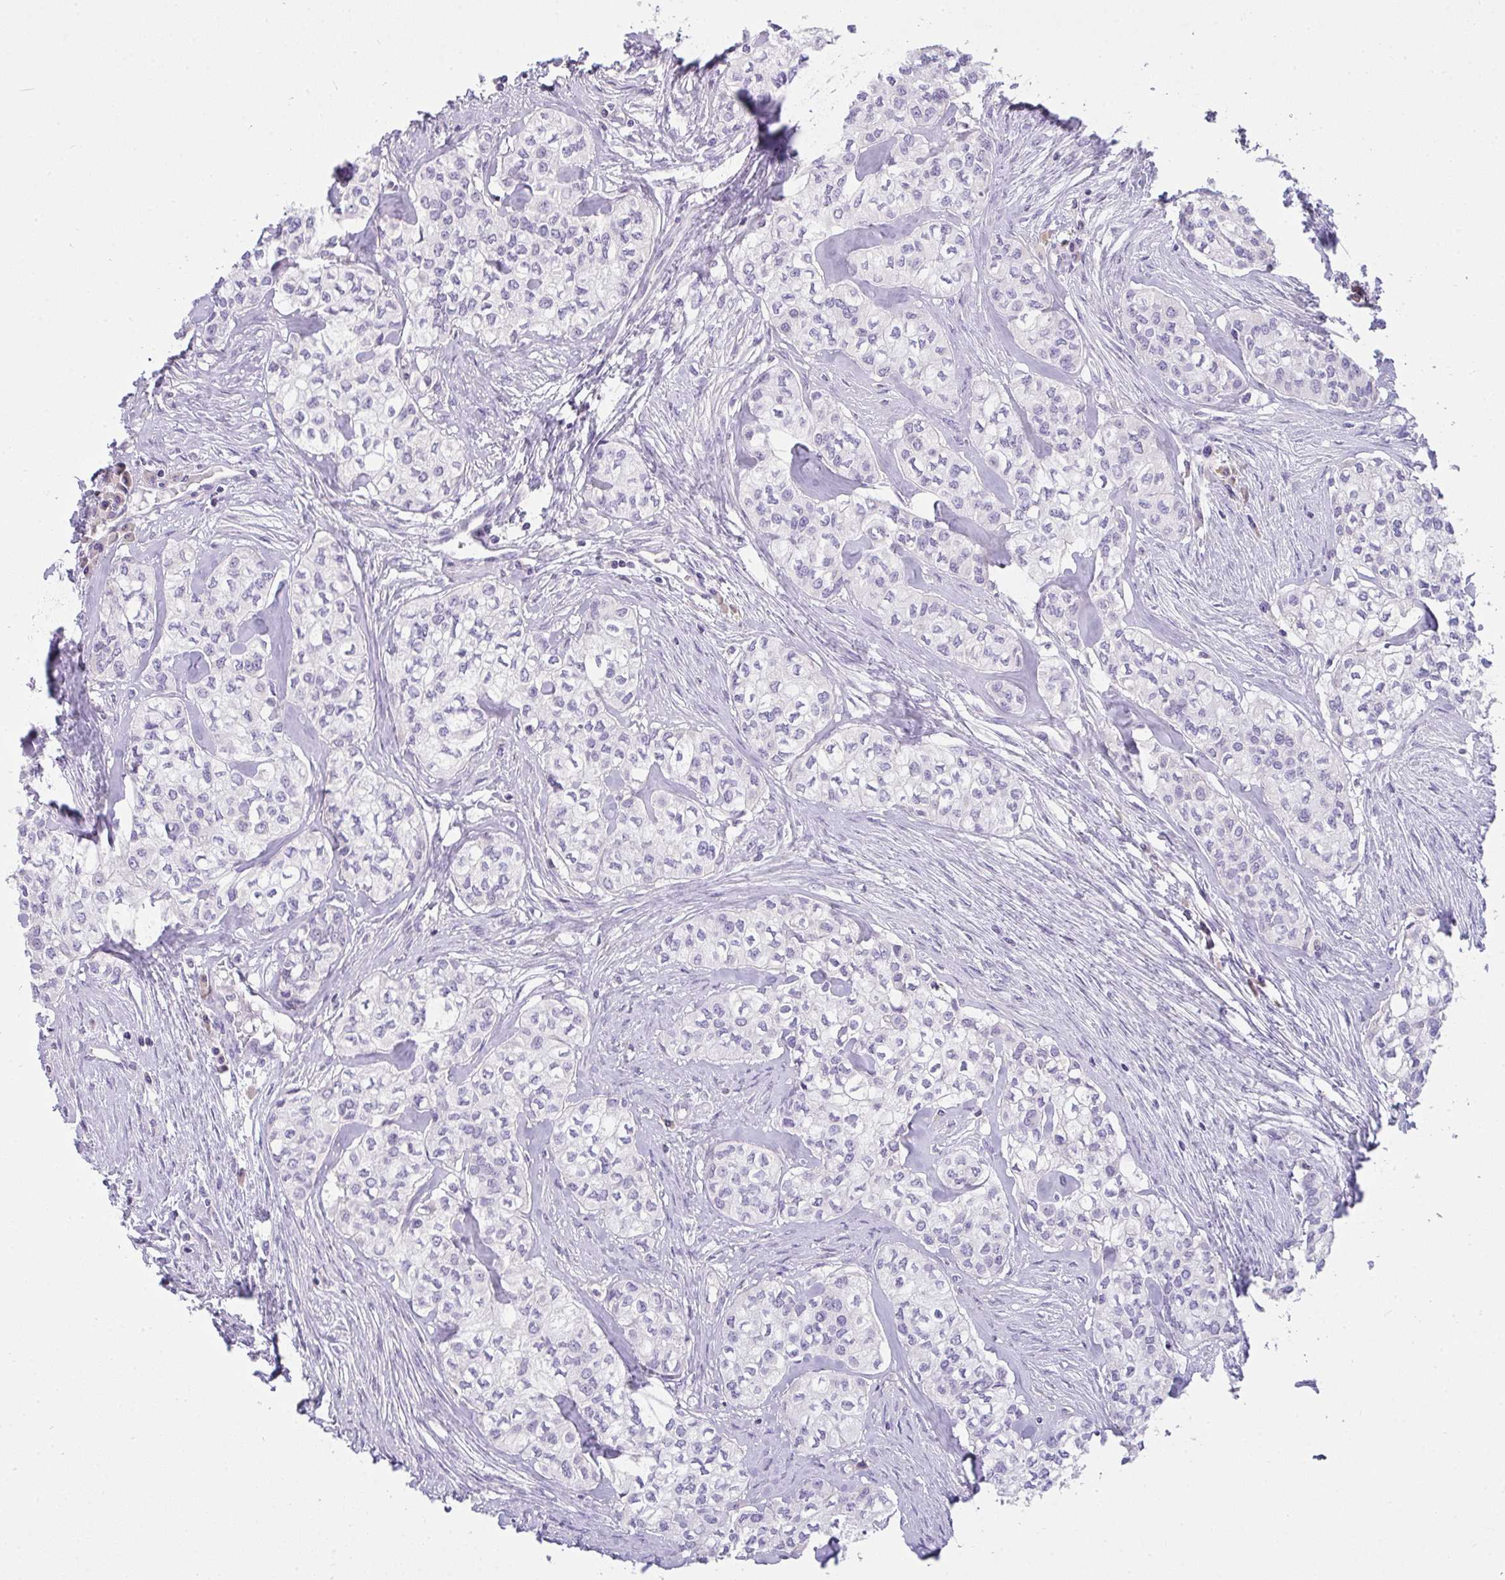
{"staining": {"intensity": "negative", "quantity": "none", "location": "none"}, "tissue": "head and neck cancer", "cell_type": "Tumor cells", "image_type": "cancer", "snomed": [{"axis": "morphology", "description": "Adenocarcinoma, NOS"}, {"axis": "topography", "description": "Head-Neck"}], "caption": "Tumor cells show no significant protein positivity in head and neck adenocarcinoma. The staining is performed using DAB brown chromogen with nuclei counter-stained in using hematoxylin.", "gene": "COX7B", "patient": {"sex": "male", "age": 81}}